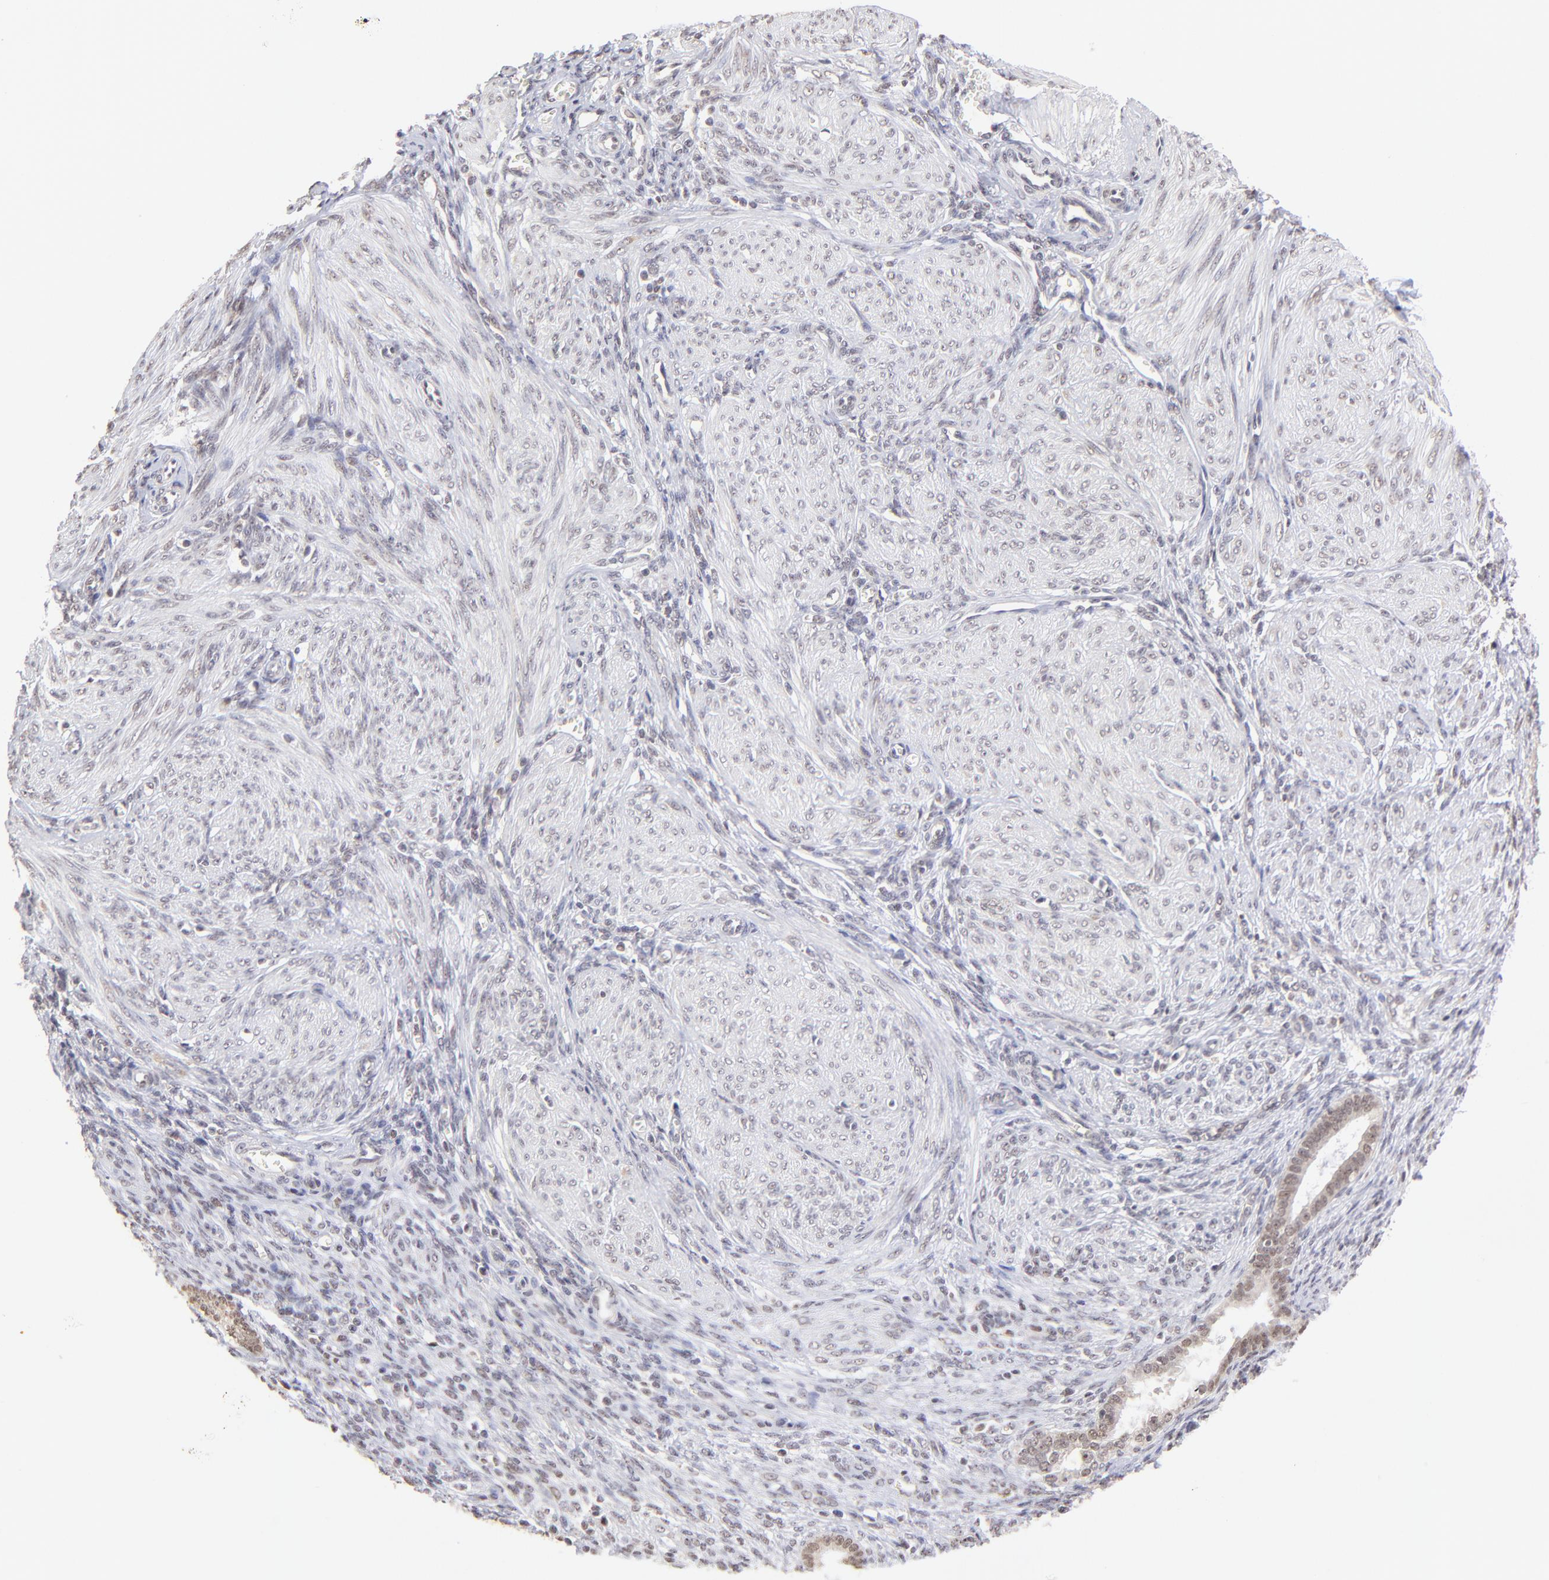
{"staining": {"intensity": "weak", "quantity": "25%-75%", "location": "nuclear"}, "tissue": "endometrium", "cell_type": "Cells in endometrial stroma", "image_type": "normal", "snomed": [{"axis": "morphology", "description": "Normal tissue, NOS"}, {"axis": "topography", "description": "Endometrium"}], "caption": "This image exhibits normal endometrium stained with immunohistochemistry to label a protein in brown. The nuclear of cells in endometrial stroma show weak positivity for the protein. Nuclei are counter-stained blue.", "gene": "ZNF670", "patient": {"sex": "female", "age": 72}}